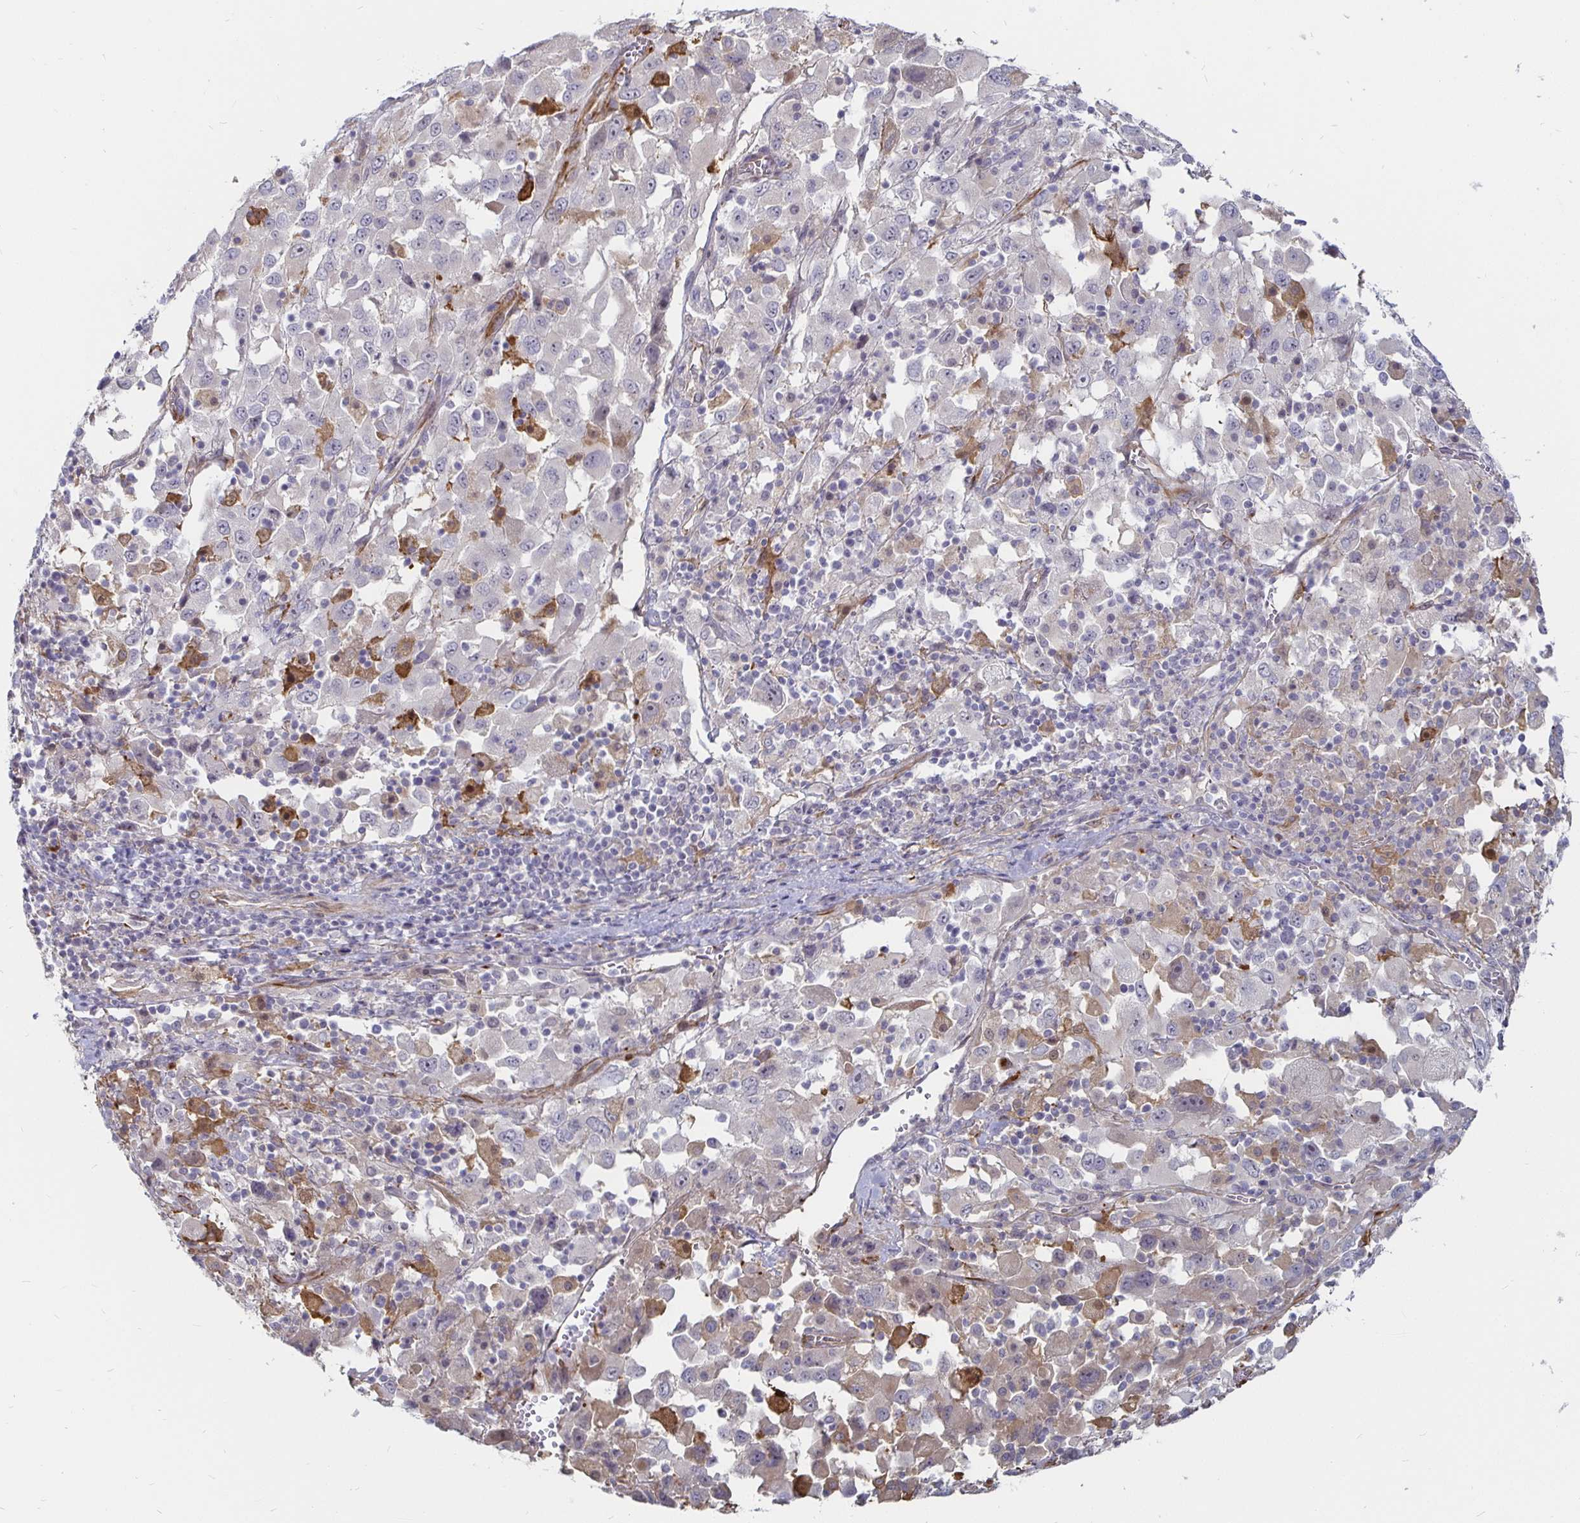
{"staining": {"intensity": "weak", "quantity": "<25%", "location": "cytoplasmic/membranous"}, "tissue": "melanoma", "cell_type": "Tumor cells", "image_type": "cancer", "snomed": [{"axis": "morphology", "description": "Malignant melanoma, Metastatic site"}, {"axis": "topography", "description": "Soft tissue"}], "caption": "A photomicrograph of human melanoma is negative for staining in tumor cells.", "gene": "CCDC85A", "patient": {"sex": "male", "age": 50}}